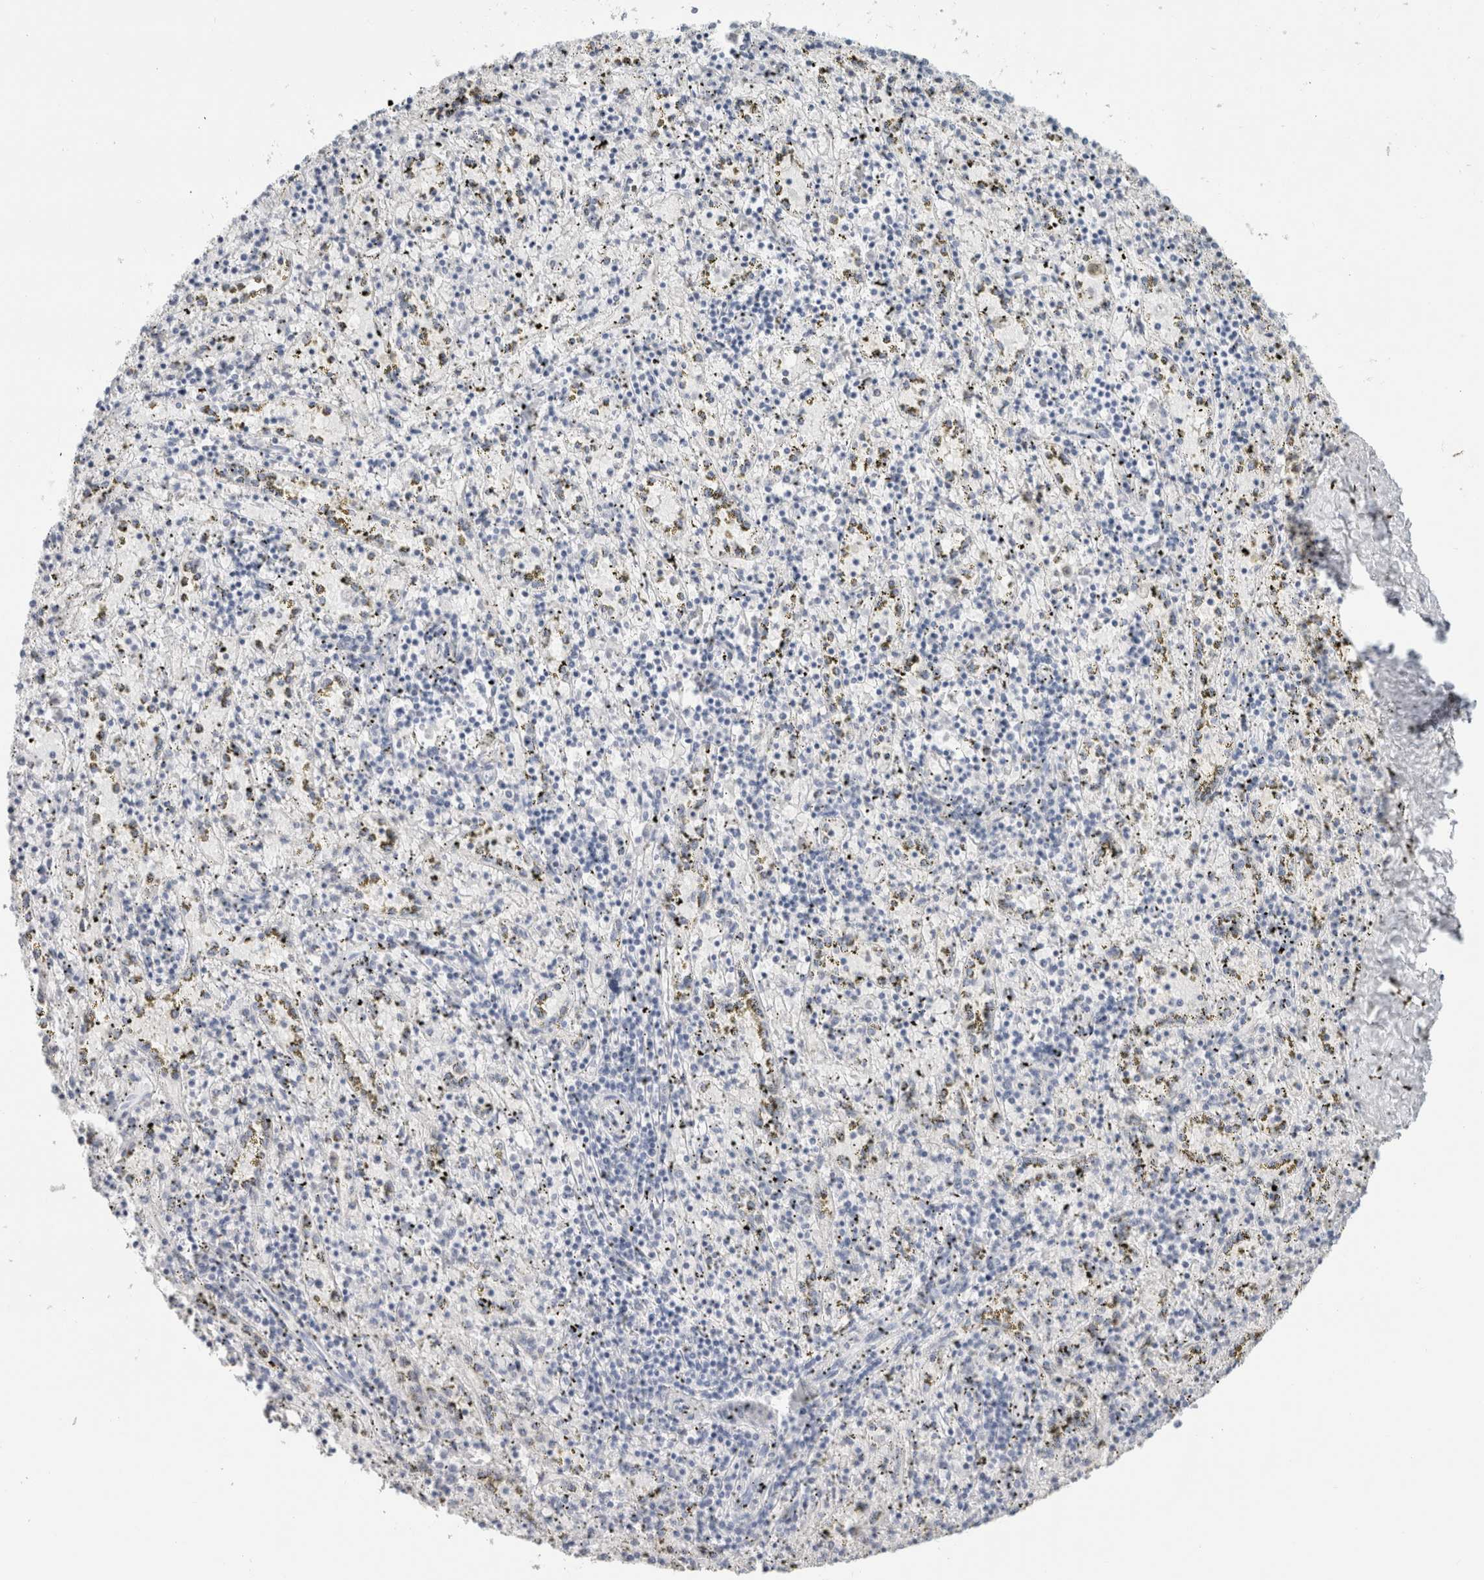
{"staining": {"intensity": "negative", "quantity": "none", "location": "none"}, "tissue": "spleen", "cell_type": "Cells in red pulp", "image_type": "normal", "snomed": [{"axis": "morphology", "description": "Normal tissue, NOS"}, {"axis": "topography", "description": "Spleen"}], "caption": "A high-resolution image shows immunohistochemistry (IHC) staining of normal spleen, which reveals no significant positivity in cells in red pulp.", "gene": "SLC6A1", "patient": {"sex": "male", "age": 72}}